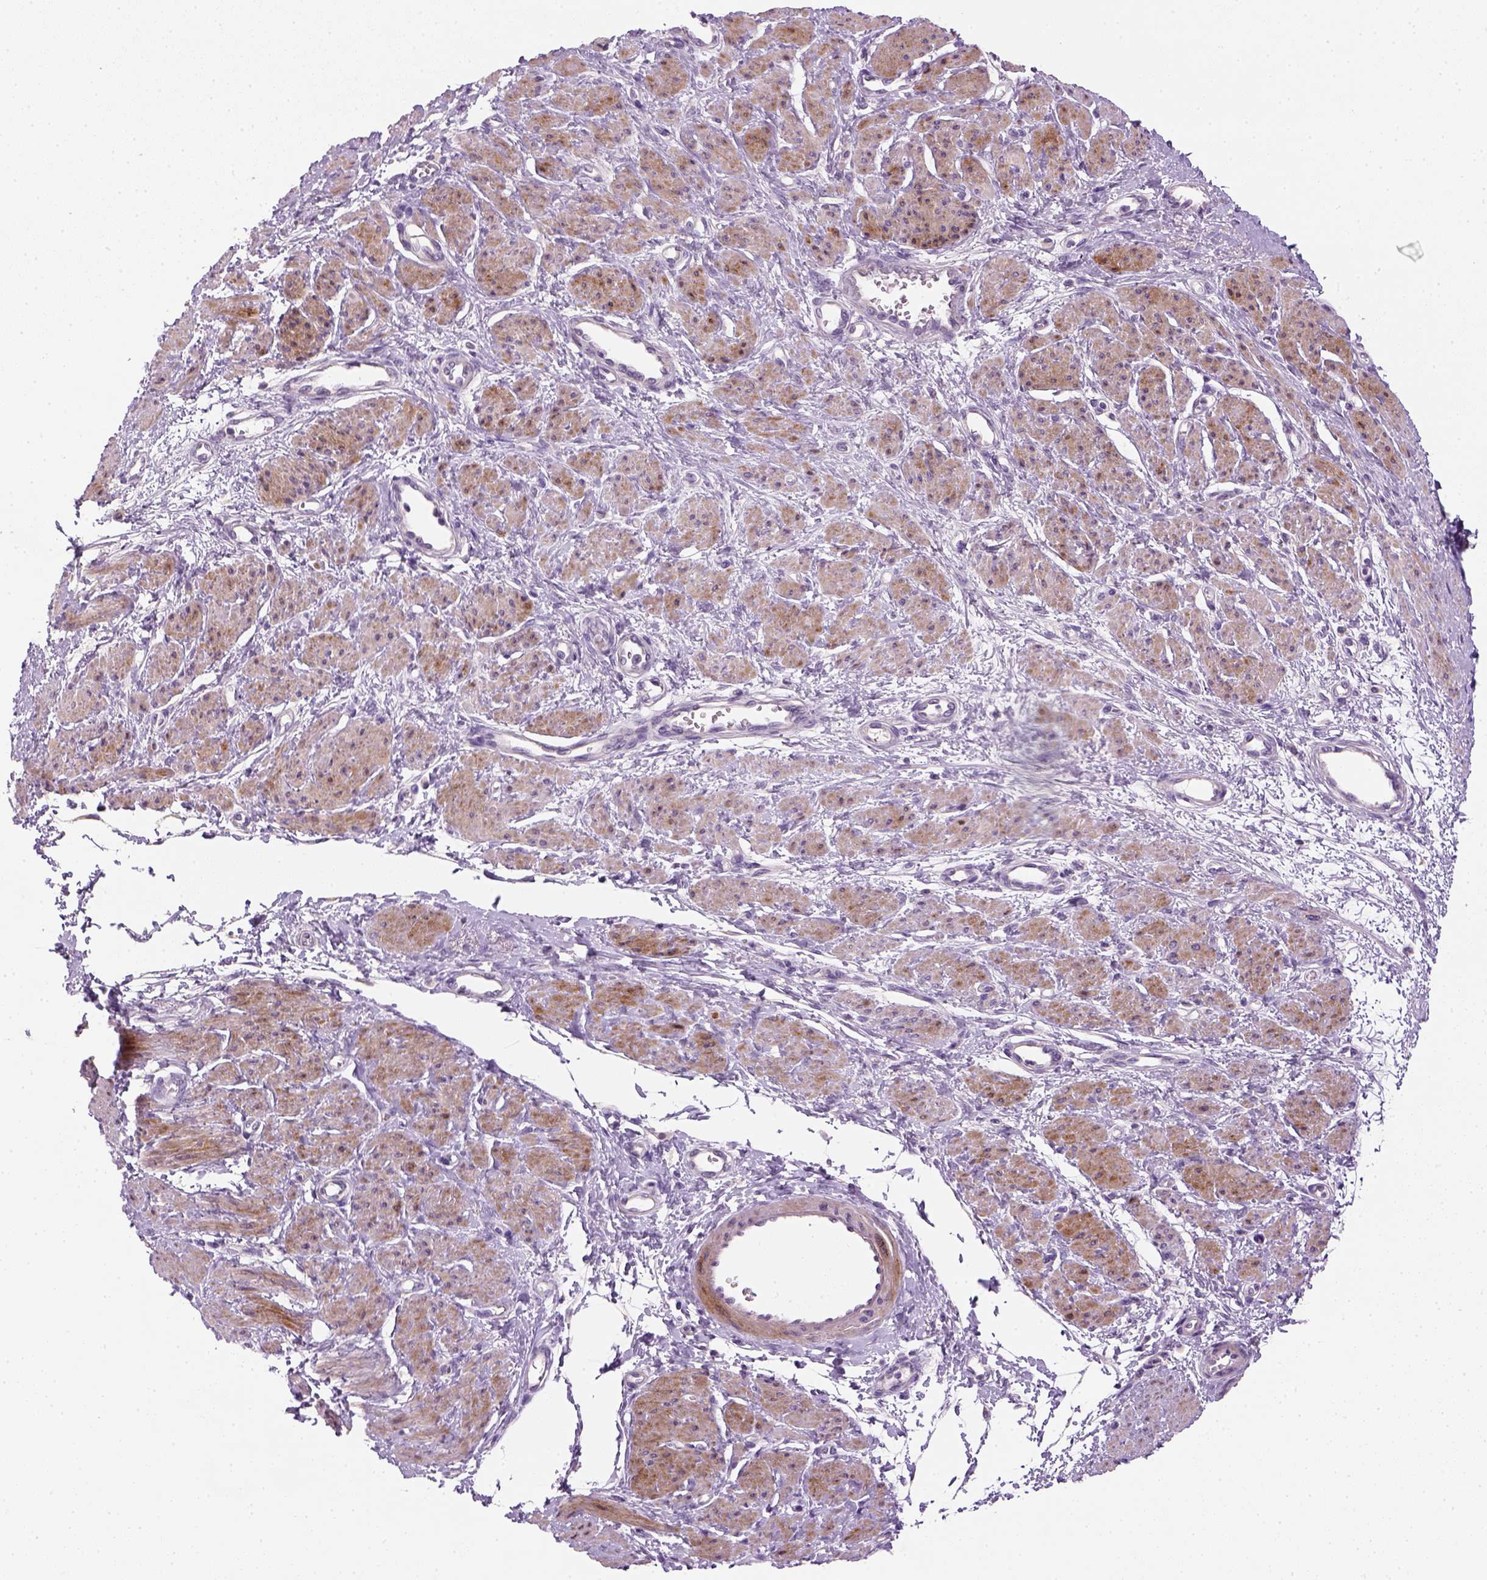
{"staining": {"intensity": "moderate", "quantity": ">75%", "location": "cytoplasmic/membranous"}, "tissue": "smooth muscle", "cell_type": "Smooth muscle cells", "image_type": "normal", "snomed": [{"axis": "morphology", "description": "Normal tissue, NOS"}, {"axis": "topography", "description": "Smooth muscle"}, {"axis": "topography", "description": "Uterus"}], "caption": "Protein analysis of normal smooth muscle displays moderate cytoplasmic/membranous positivity in about >75% of smooth muscle cells.", "gene": "NUDT6", "patient": {"sex": "female", "age": 39}}